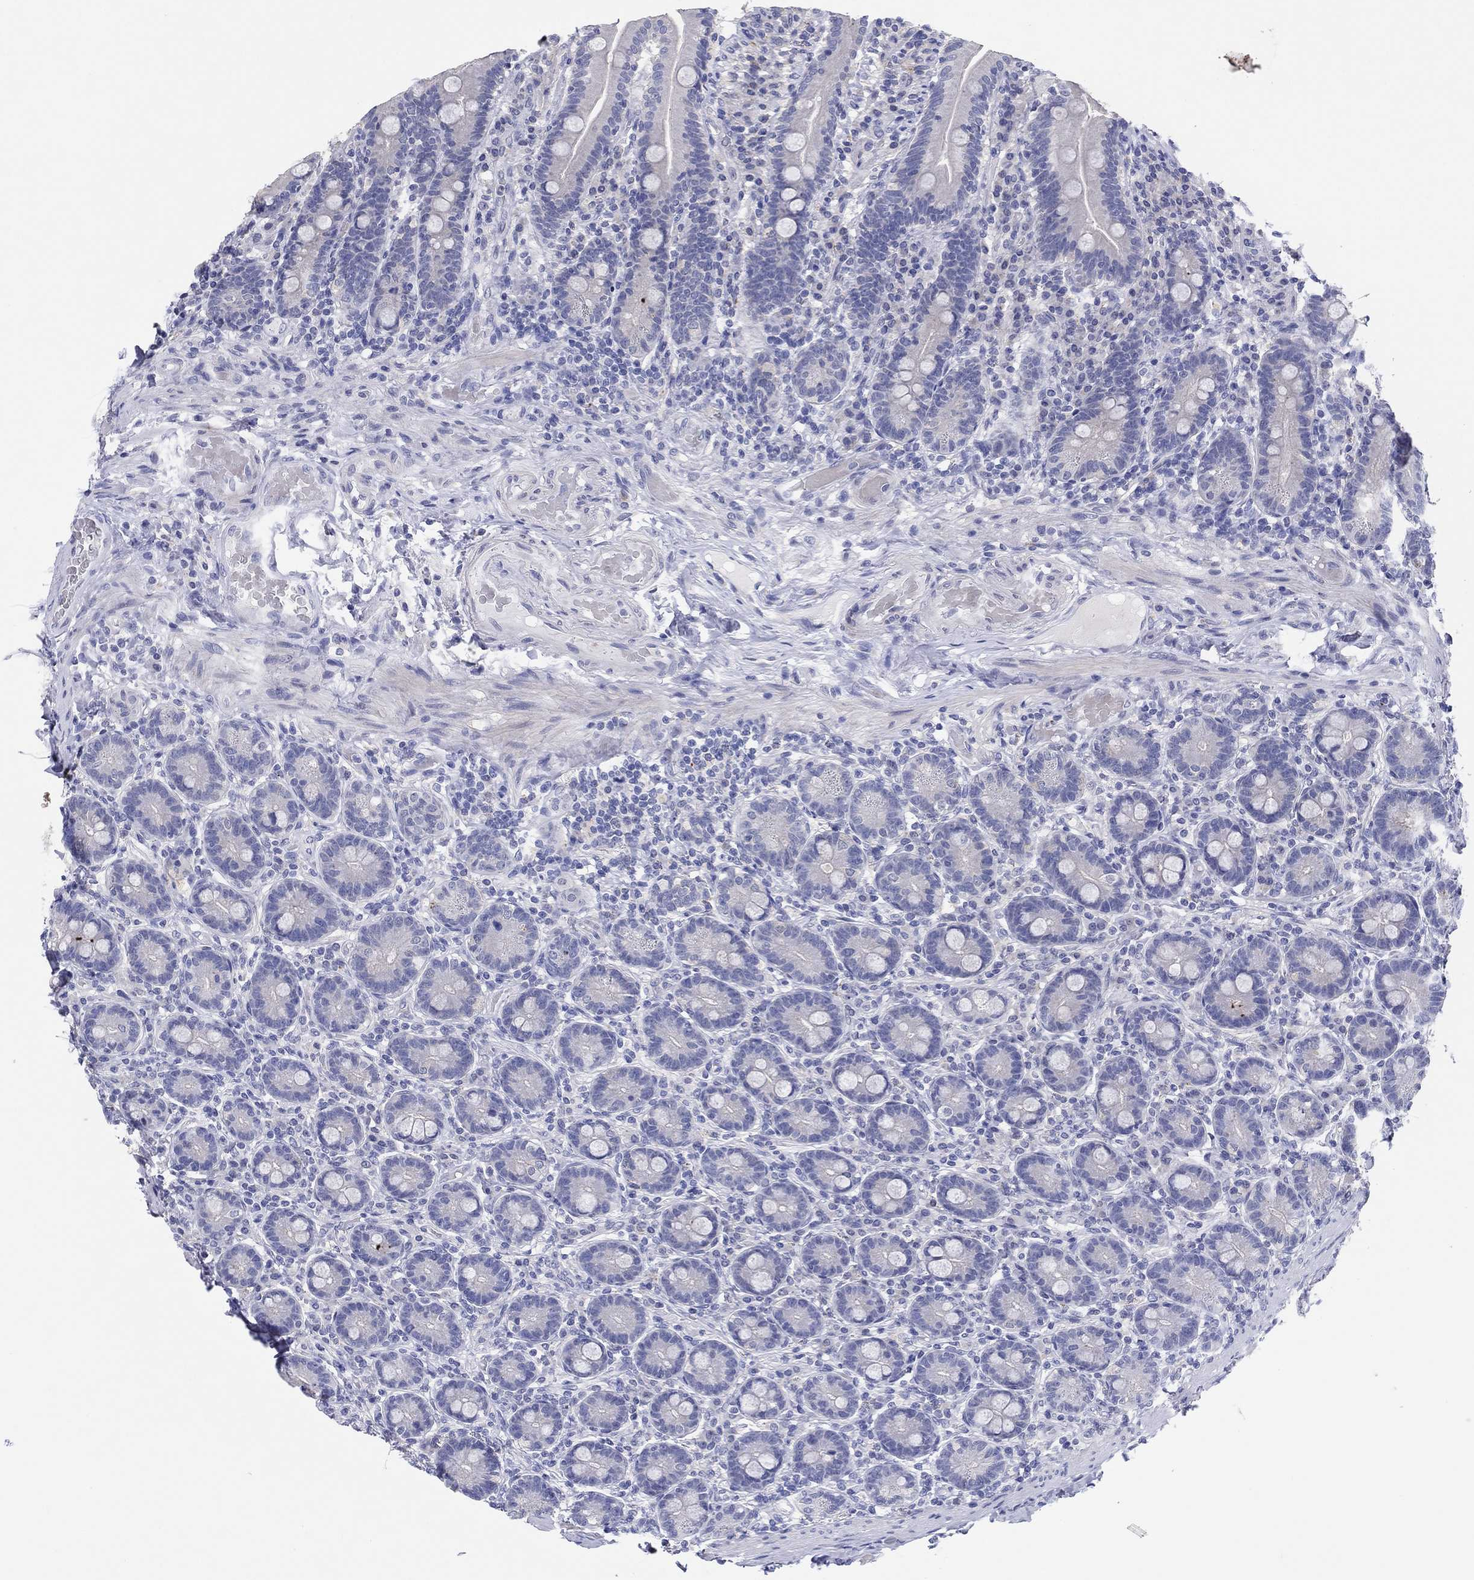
{"staining": {"intensity": "negative", "quantity": "none", "location": "none"}, "tissue": "small intestine", "cell_type": "Glandular cells", "image_type": "normal", "snomed": [{"axis": "morphology", "description": "Normal tissue, NOS"}, {"axis": "topography", "description": "Small intestine"}], "caption": "High magnification brightfield microscopy of unremarkable small intestine stained with DAB (brown) and counterstained with hematoxylin (blue): glandular cells show no significant staining. (DAB (3,3'-diaminobenzidine) immunohistochemistry (IHC) visualized using brightfield microscopy, high magnification).", "gene": "HDC", "patient": {"sex": "male", "age": 66}}